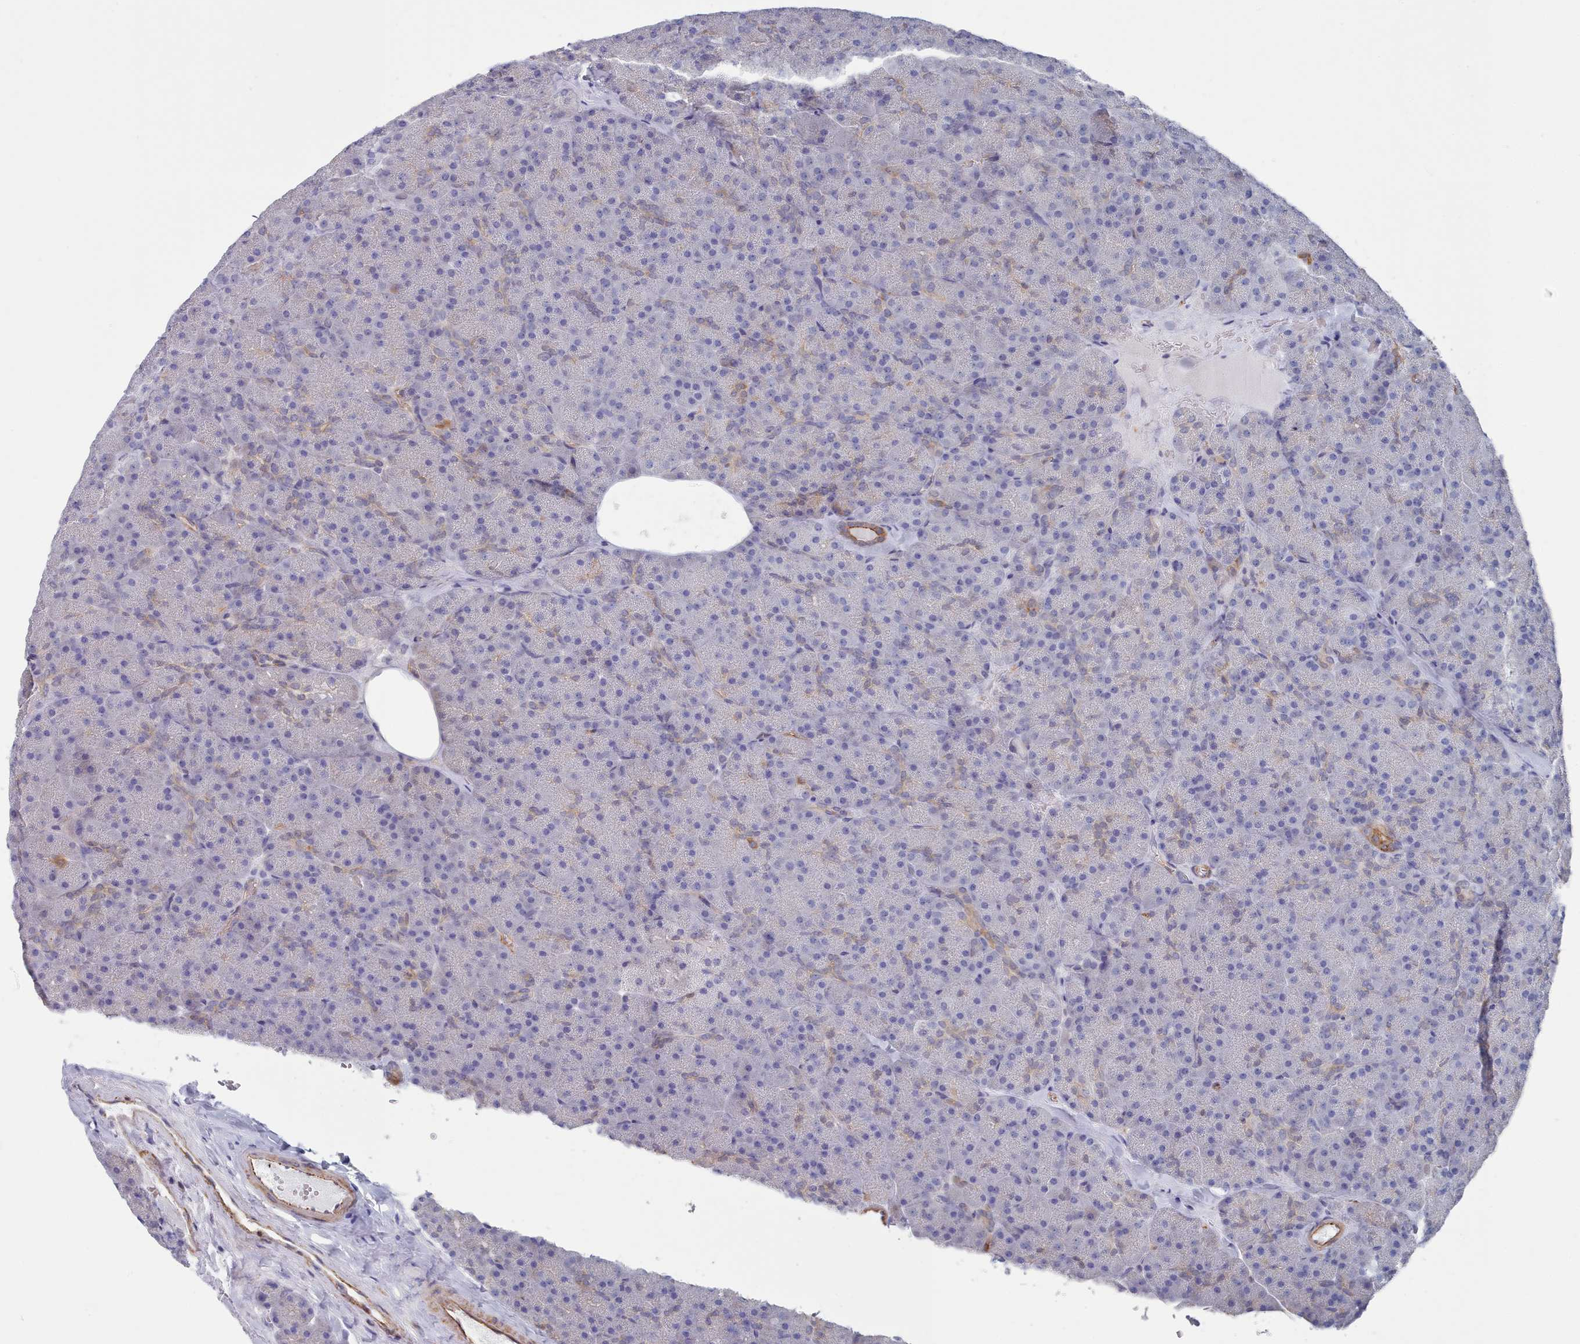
{"staining": {"intensity": "strong", "quantity": "<25%", "location": "cytoplasmic/membranous"}, "tissue": "pancreas", "cell_type": "Exocrine glandular cells", "image_type": "normal", "snomed": [{"axis": "morphology", "description": "Normal tissue, NOS"}, {"axis": "topography", "description": "Pancreas"}], "caption": "This micrograph exhibits unremarkable pancreas stained with IHC to label a protein in brown. The cytoplasmic/membranous of exocrine glandular cells show strong positivity for the protein. Nuclei are counter-stained blue.", "gene": "G6PC1", "patient": {"sex": "male", "age": 36}}